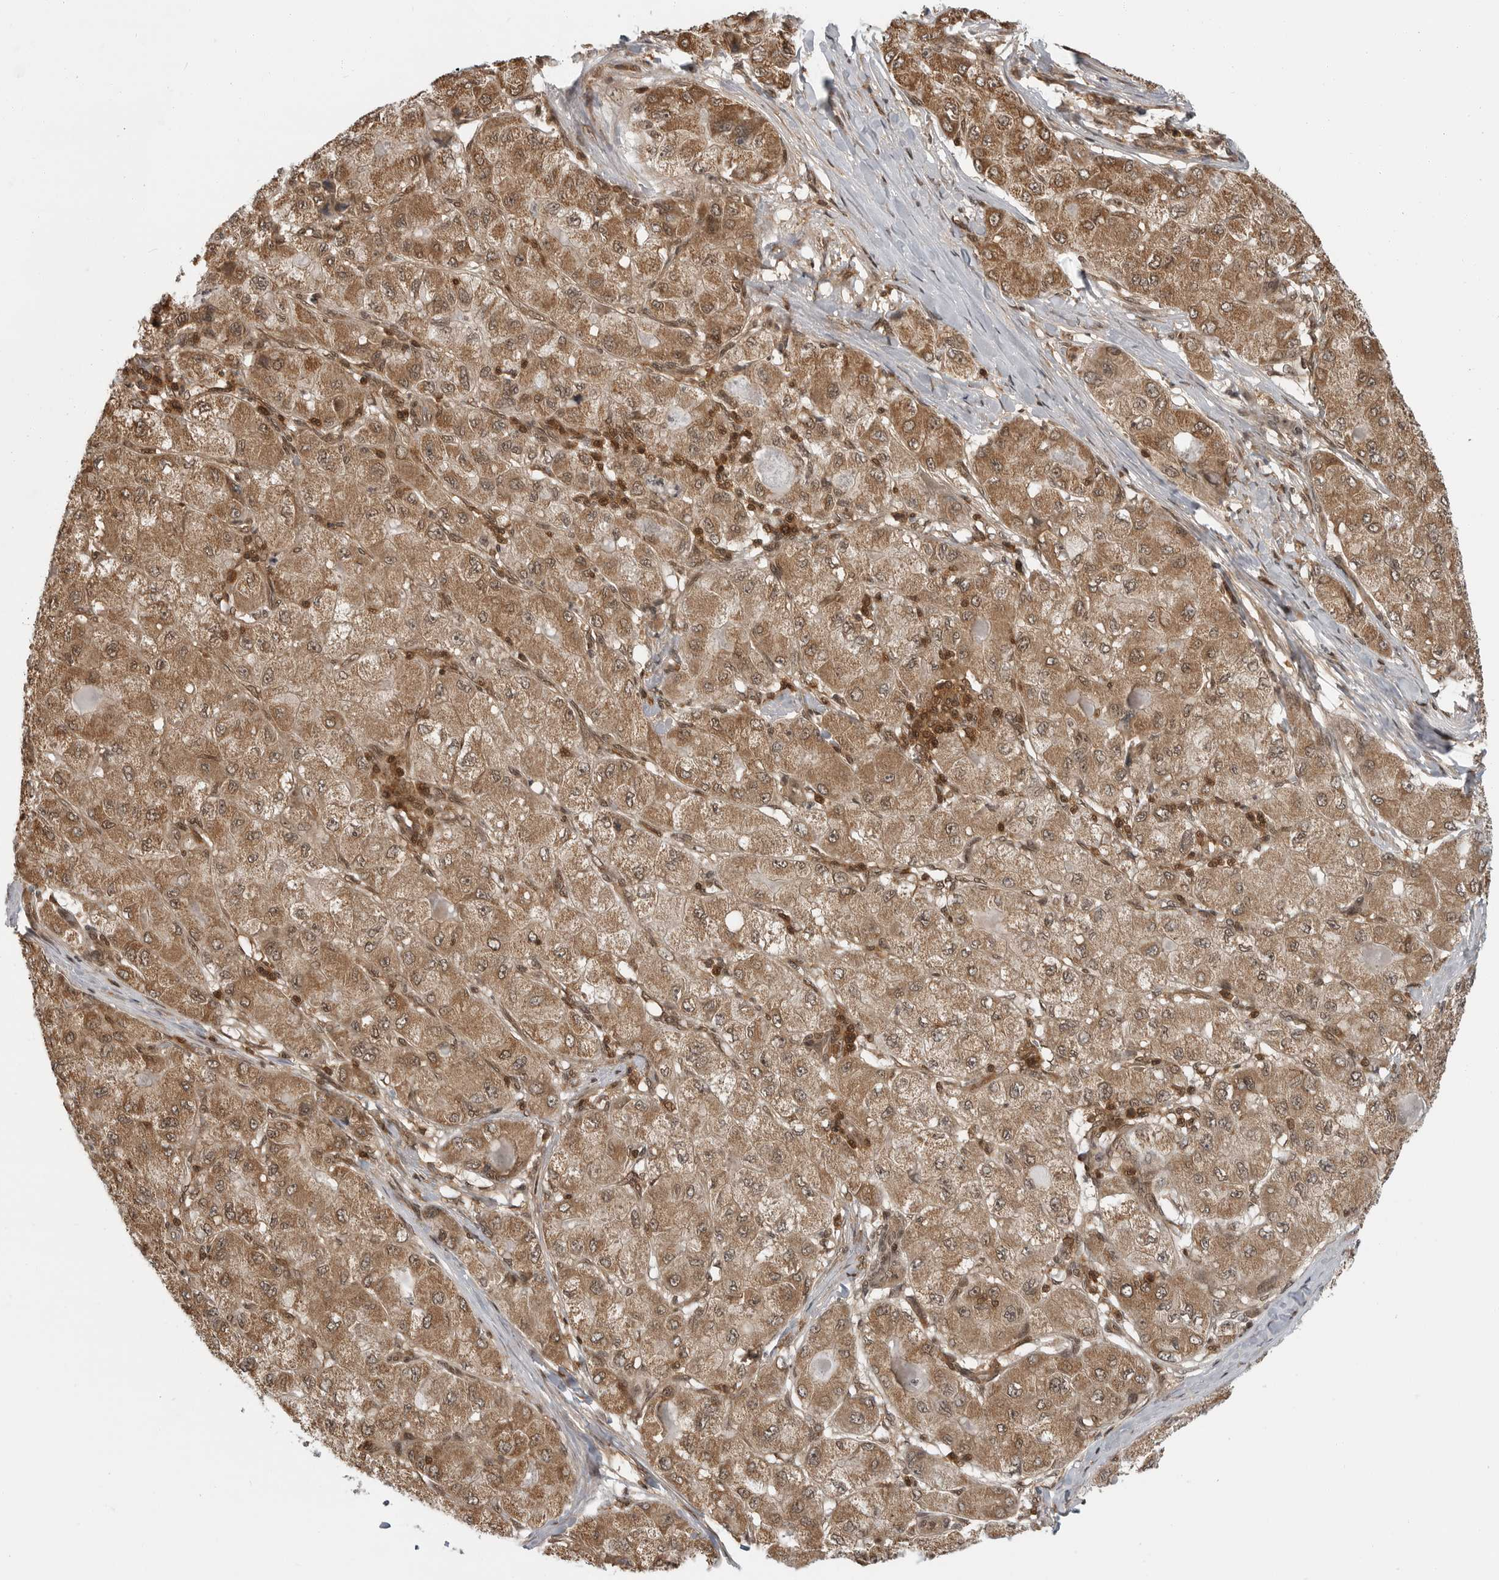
{"staining": {"intensity": "moderate", "quantity": ">75%", "location": "cytoplasmic/membranous,nuclear"}, "tissue": "liver cancer", "cell_type": "Tumor cells", "image_type": "cancer", "snomed": [{"axis": "morphology", "description": "Carcinoma, Hepatocellular, NOS"}, {"axis": "topography", "description": "Liver"}], "caption": "There is medium levels of moderate cytoplasmic/membranous and nuclear staining in tumor cells of liver cancer (hepatocellular carcinoma), as demonstrated by immunohistochemical staining (brown color).", "gene": "SZRD1", "patient": {"sex": "male", "age": 80}}